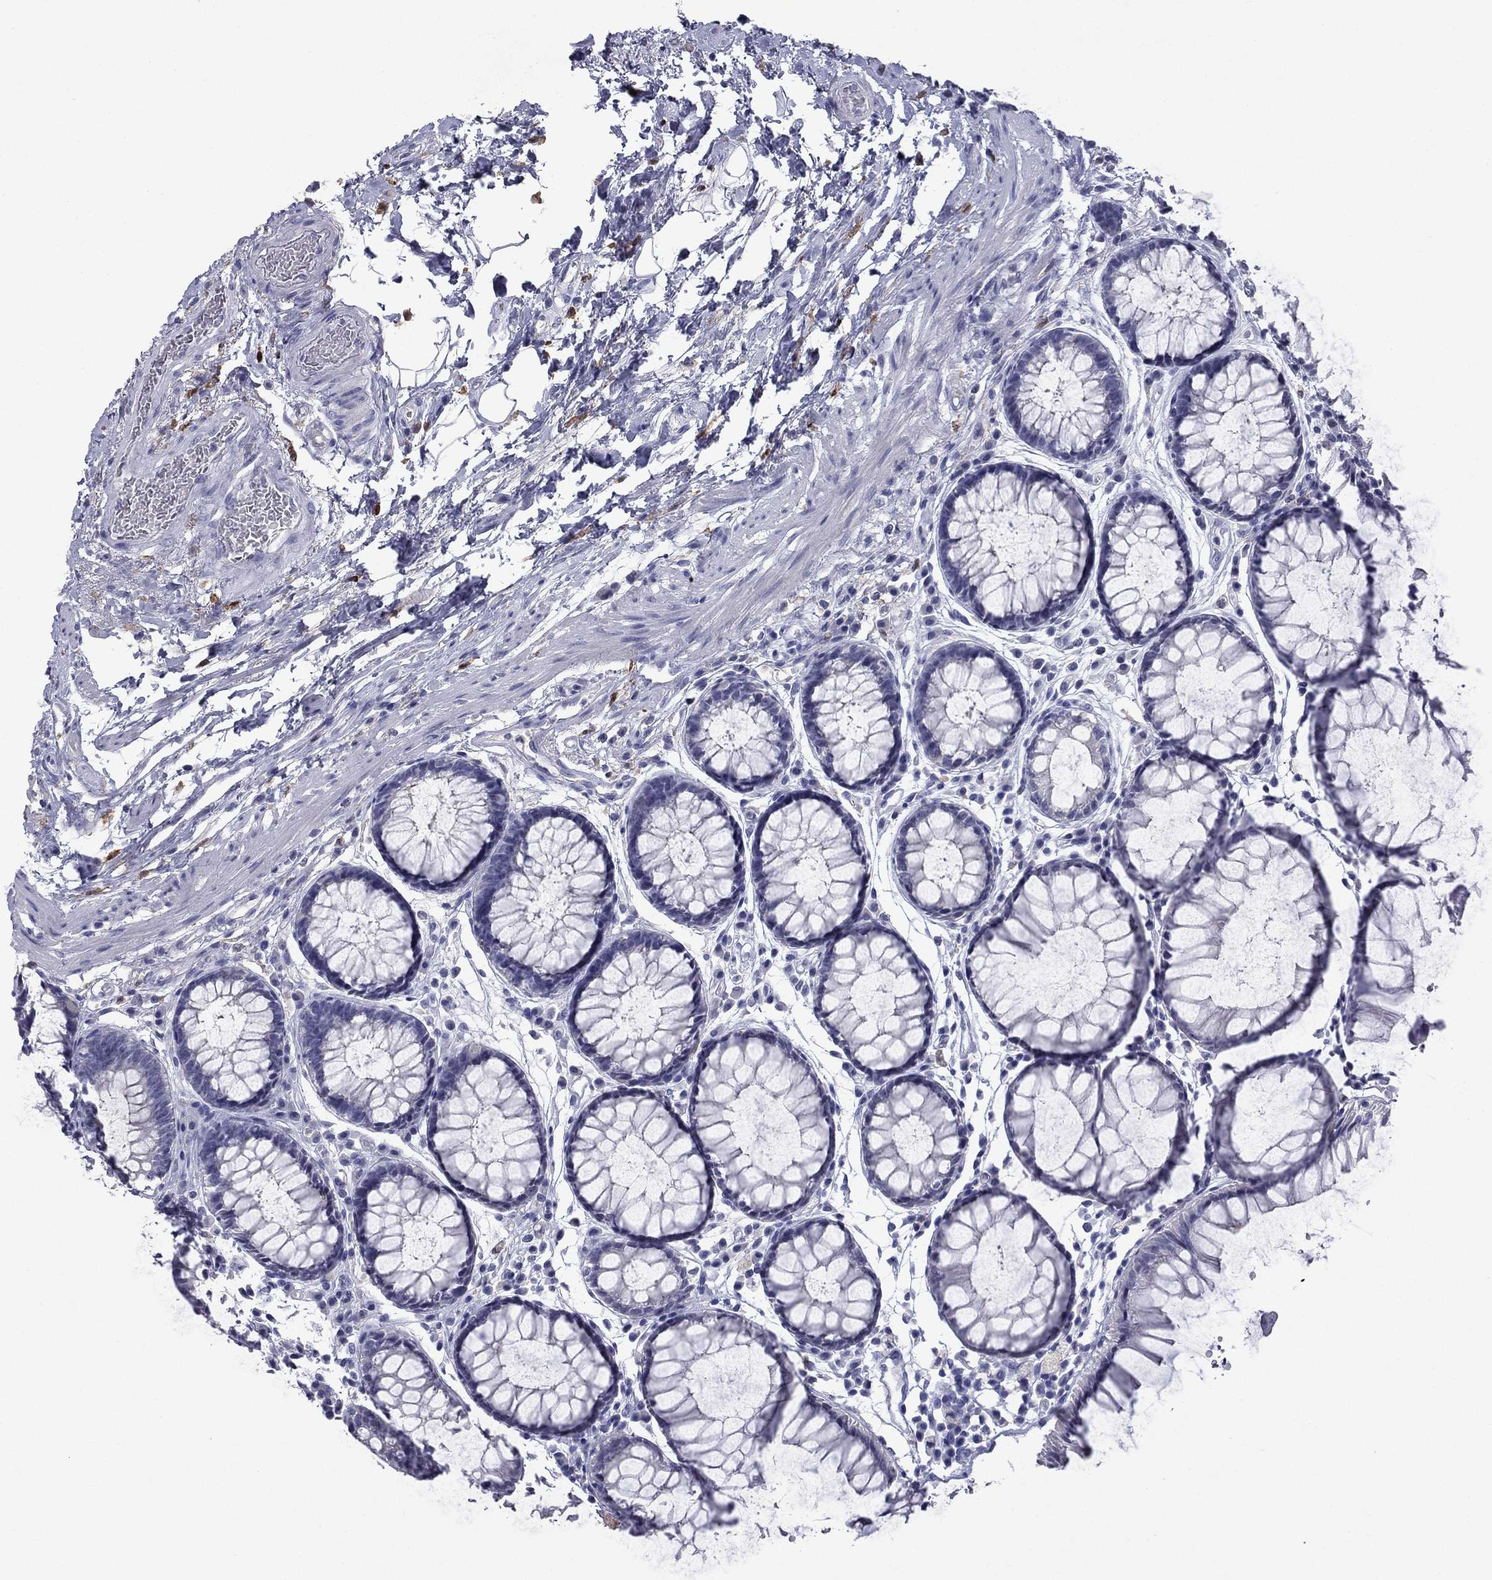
{"staining": {"intensity": "negative", "quantity": "none", "location": "none"}, "tissue": "rectum", "cell_type": "Glandular cells", "image_type": "normal", "snomed": [{"axis": "morphology", "description": "Normal tissue, NOS"}, {"axis": "topography", "description": "Rectum"}], "caption": "Photomicrograph shows no protein positivity in glandular cells of unremarkable rectum.", "gene": "CFAP119", "patient": {"sex": "female", "age": 68}}